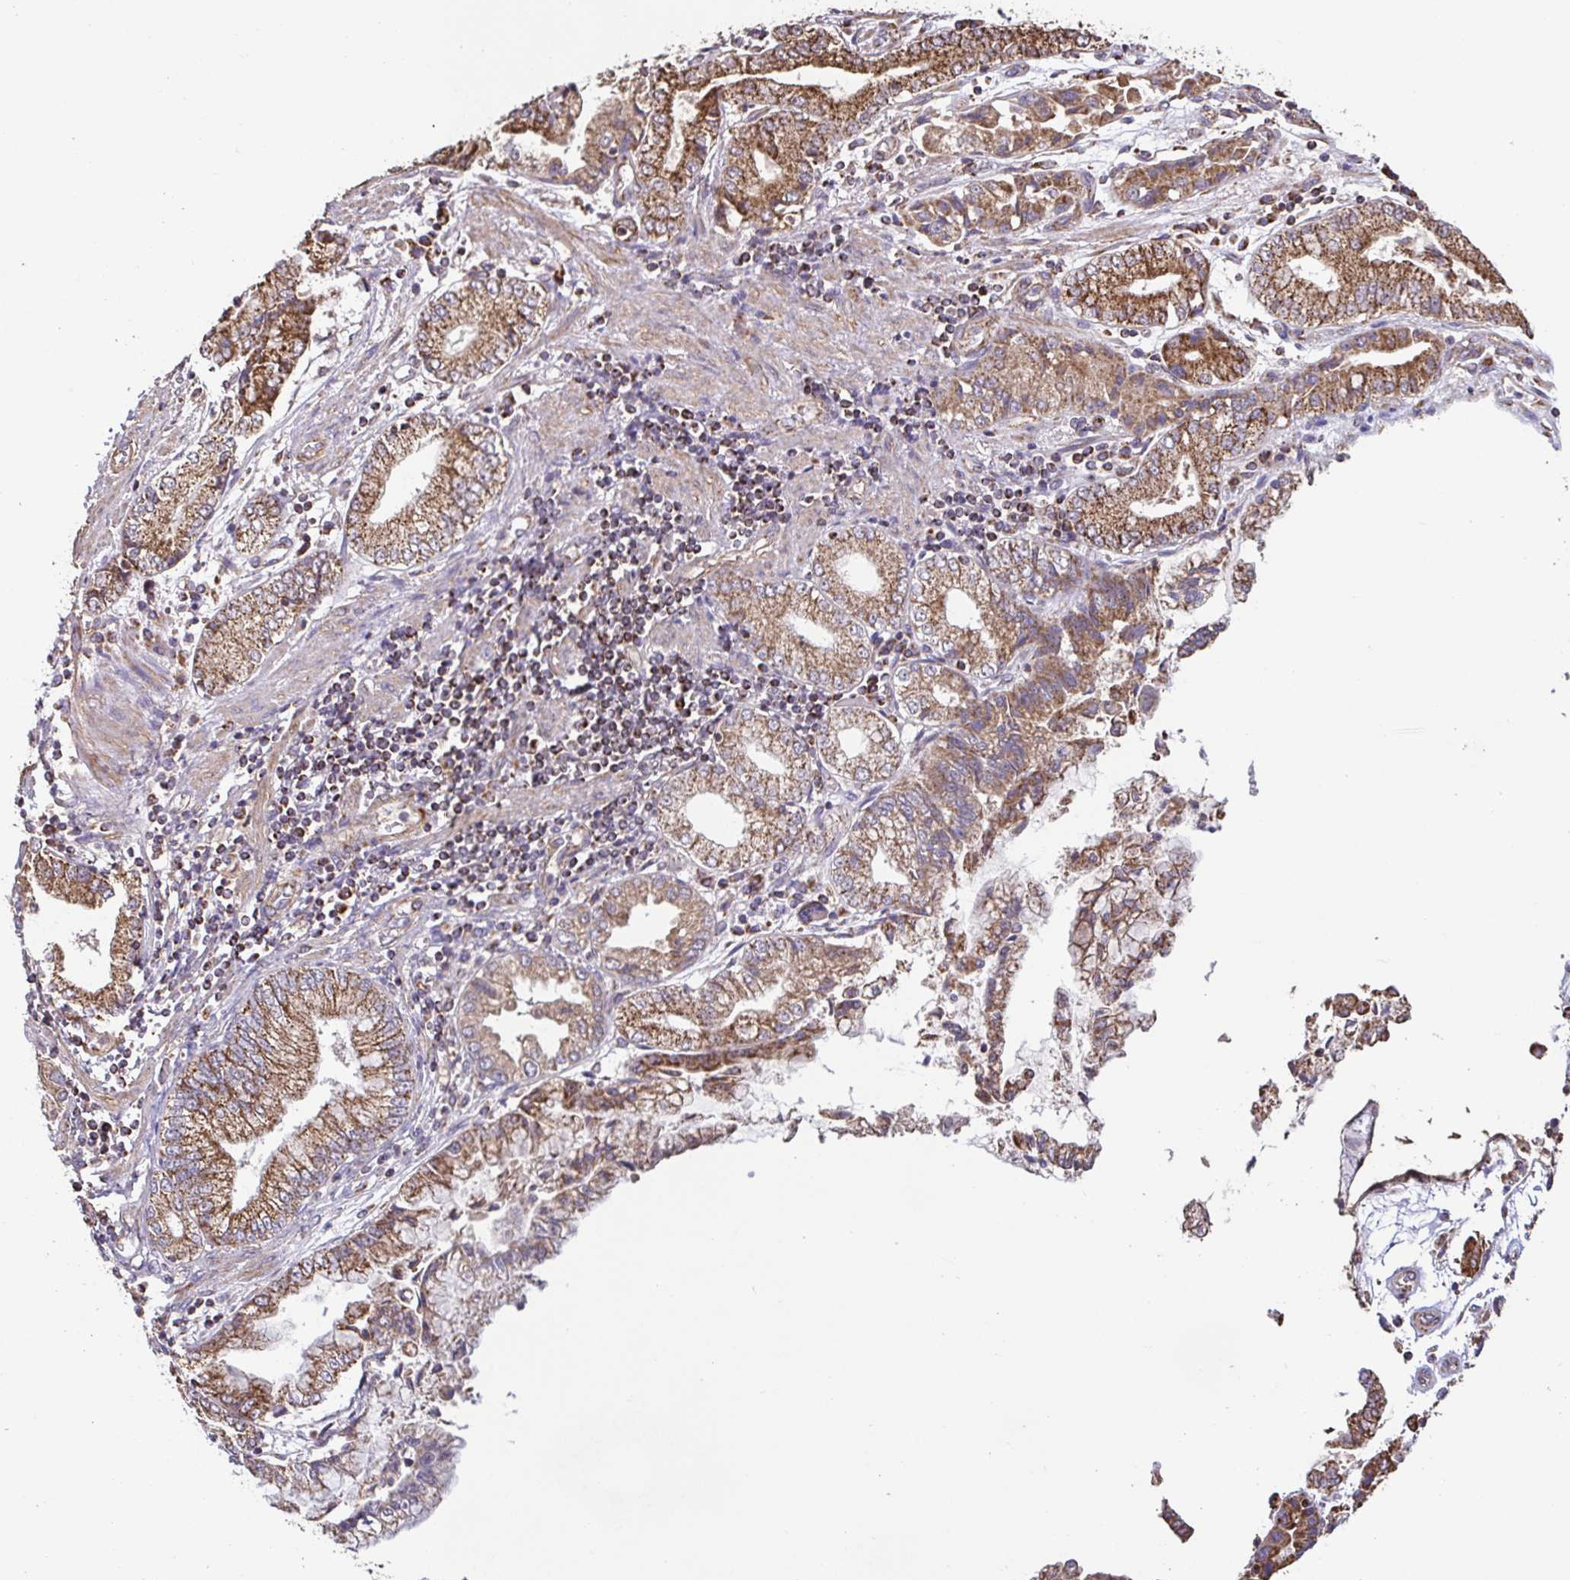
{"staining": {"intensity": "strong", "quantity": ">75%", "location": "cytoplasmic/membranous"}, "tissue": "stomach cancer", "cell_type": "Tumor cells", "image_type": "cancer", "snomed": [{"axis": "morphology", "description": "Adenocarcinoma, NOS"}, {"axis": "topography", "description": "Stomach, upper"}], "caption": "The photomicrograph displays staining of stomach cancer, revealing strong cytoplasmic/membranous protein positivity (brown color) within tumor cells.", "gene": "DIP2B", "patient": {"sex": "female", "age": 74}}